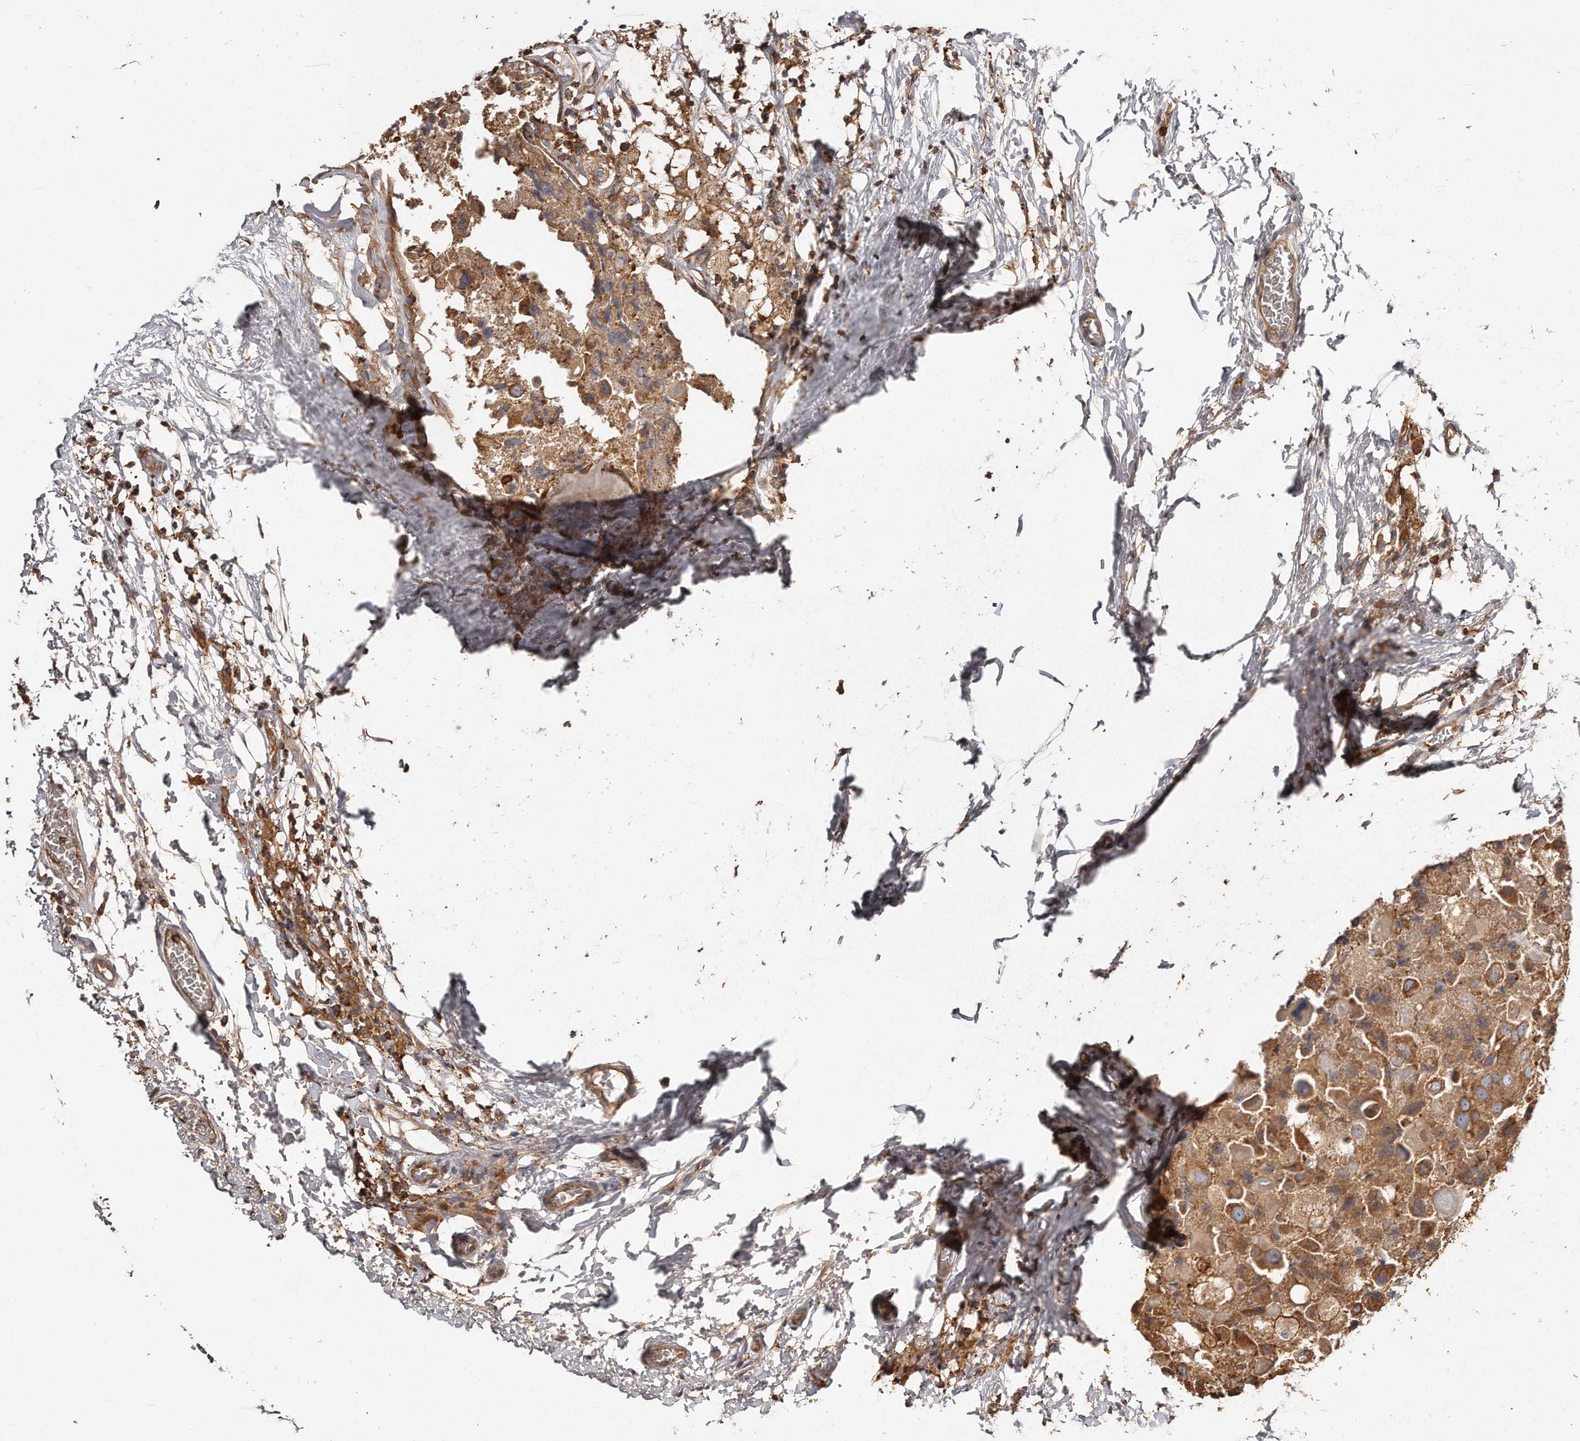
{"staining": {"intensity": "moderate", "quantity": ">75%", "location": "cytoplasmic/membranous"}, "tissue": "breast cancer", "cell_type": "Tumor cells", "image_type": "cancer", "snomed": [{"axis": "morphology", "description": "Duct carcinoma"}, {"axis": "topography", "description": "Breast"}], "caption": "Protein expression analysis of breast infiltrating ductal carcinoma shows moderate cytoplasmic/membranous positivity in about >75% of tumor cells.", "gene": "CAP1", "patient": {"sex": "female", "age": 62}}